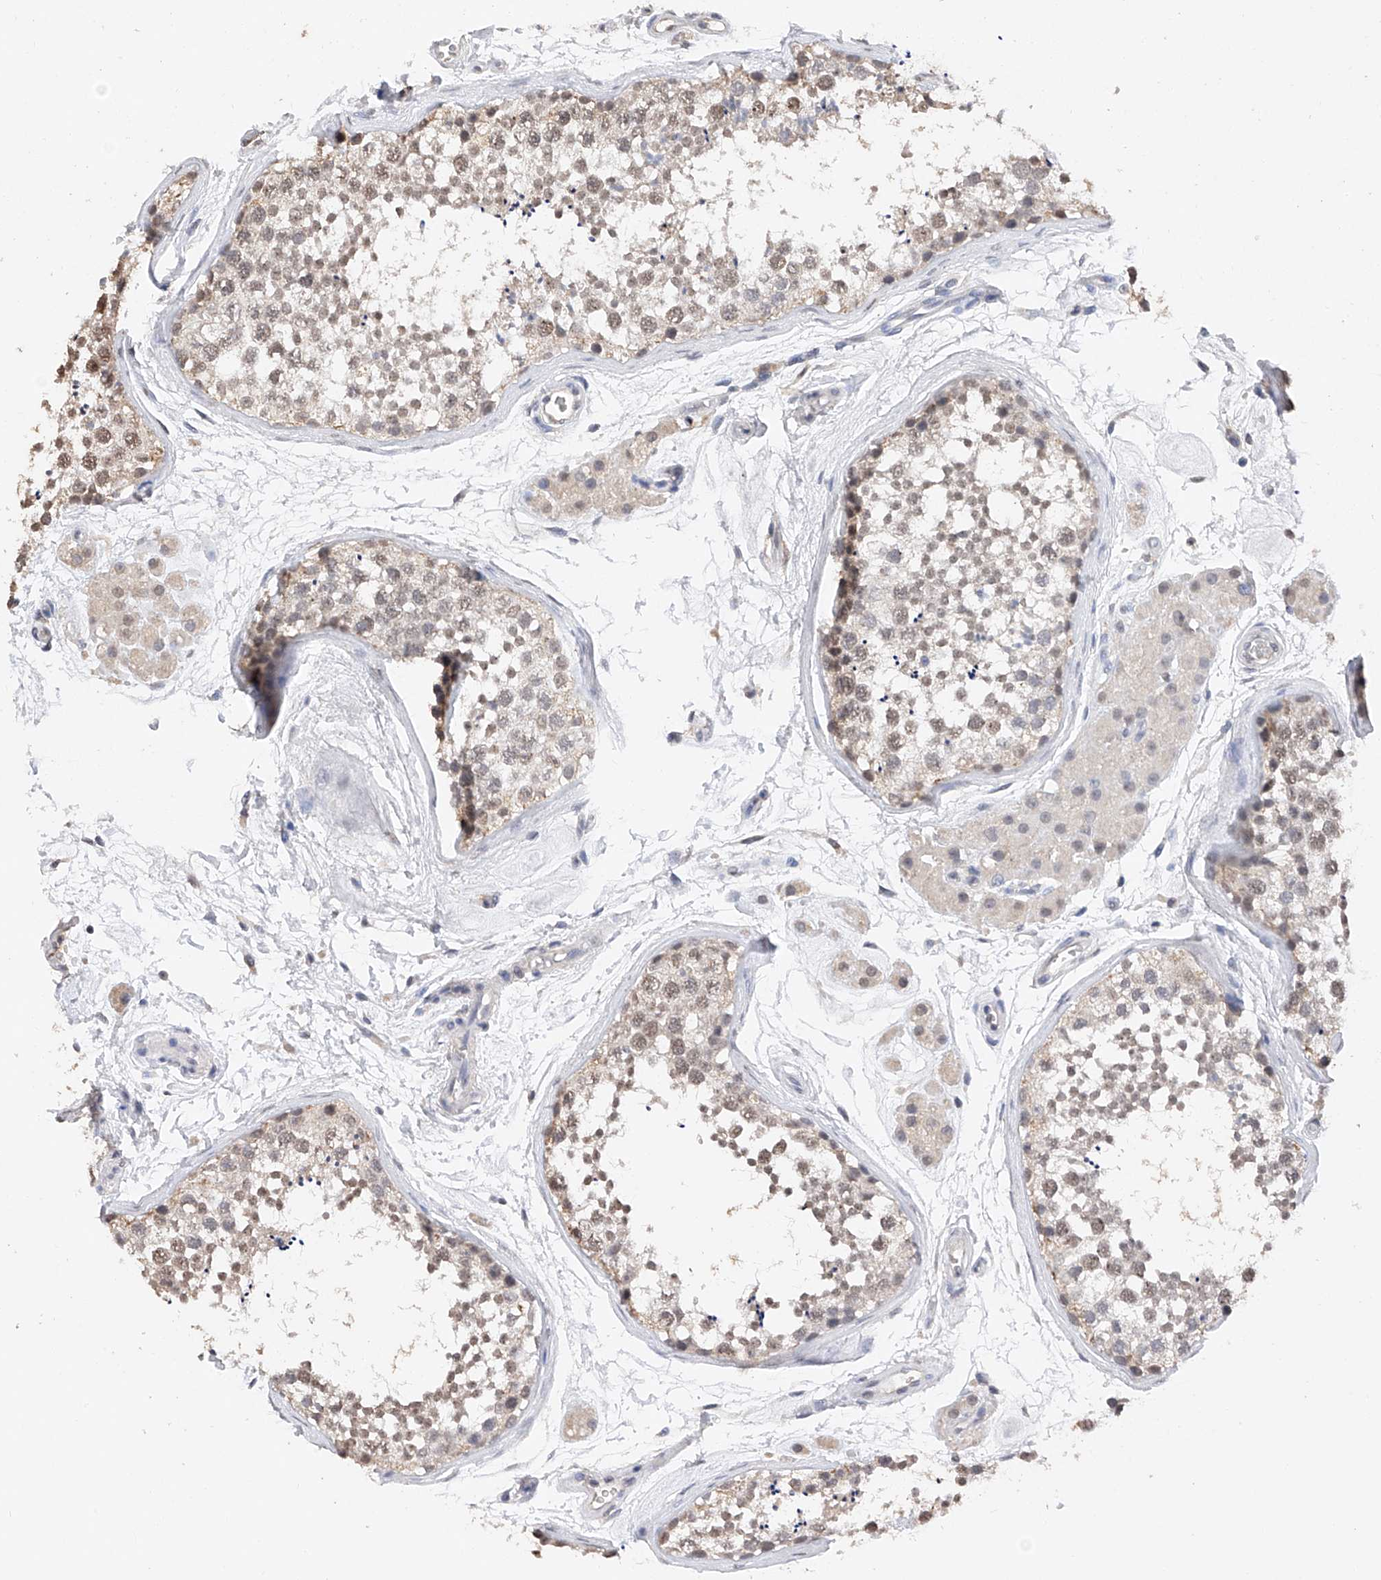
{"staining": {"intensity": "weak", "quantity": ">75%", "location": "nuclear"}, "tissue": "testis", "cell_type": "Cells in seminiferous ducts", "image_type": "normal", "snomed": [{"axis": "morphology", "description": "Normal tissue, NOS"}, {"axis": "topography", "description": "Testis"}], "caption": "The image demonstrates staining of normal testis, revealing weak nuclear protein staining (brown color) within cells in seminiferous ducts.", "gene": "DMAP1", "patient": {"sex": "male", "age": 56}}